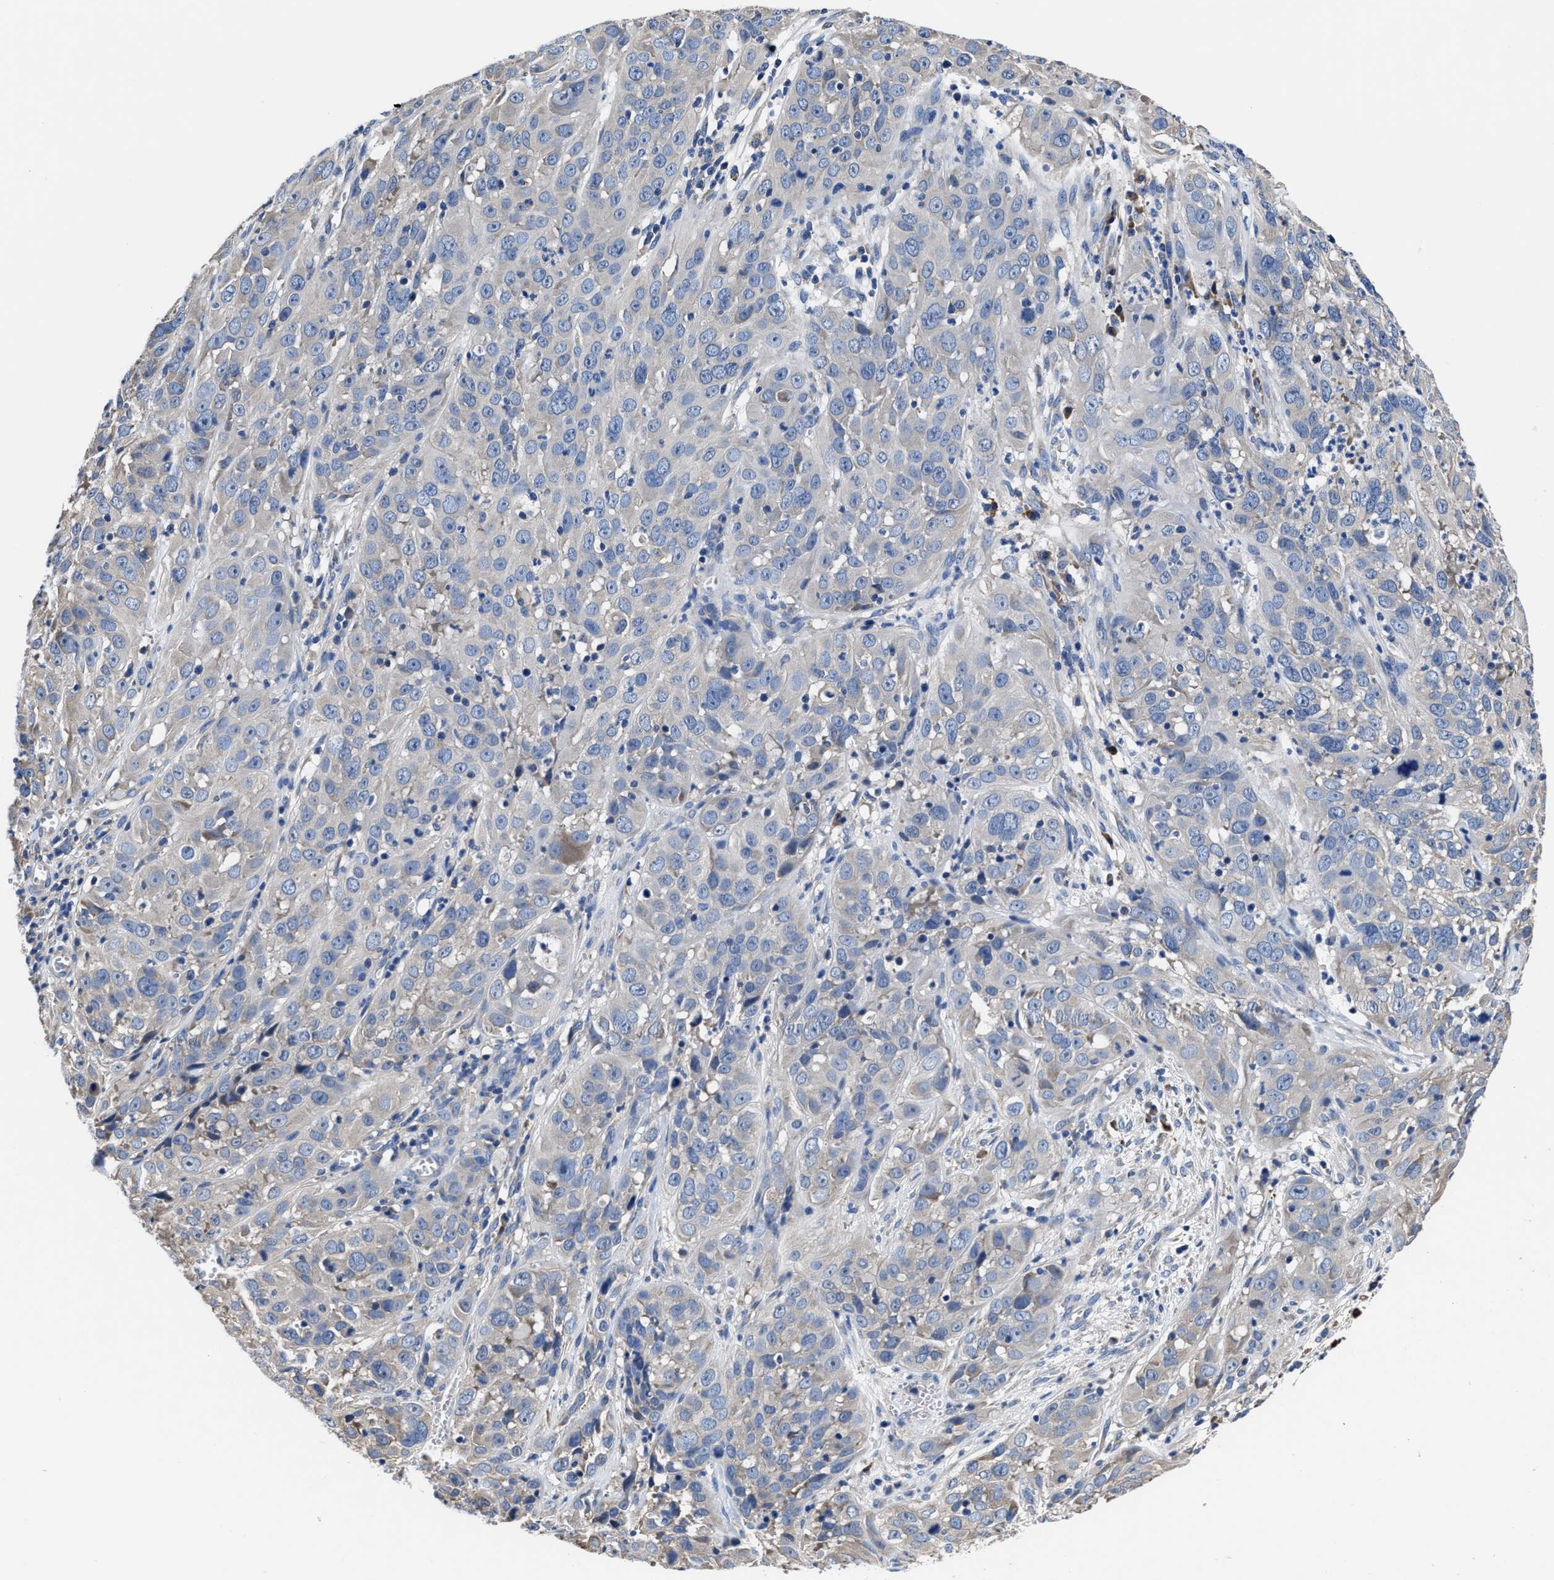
{"staining": {"intensity": "negative", "quantity": "none", "location": "none"}, "tissue": "cervical cancer", "cell_type": "Tumor cells", "image_type": "cancer", "snomed": [{"axis": "morphology", "description": "Squamous cell carcinoma, NOS"}, {"axis": "topography", "description": "Cervix"}], "caption": "Image shows no protein positivity in tumor cells of cervical cancer (squamous cell carcinoma) tissue. Brightfield microscopy of immunohistochemistry (IHC) stained with DAB (3,3'-diaminobenzidine) (brown) and hematoxylin (blue), captured at high magnification.", "gene": "SRPK2", "patient": {"sex": "female", "age": 32}}